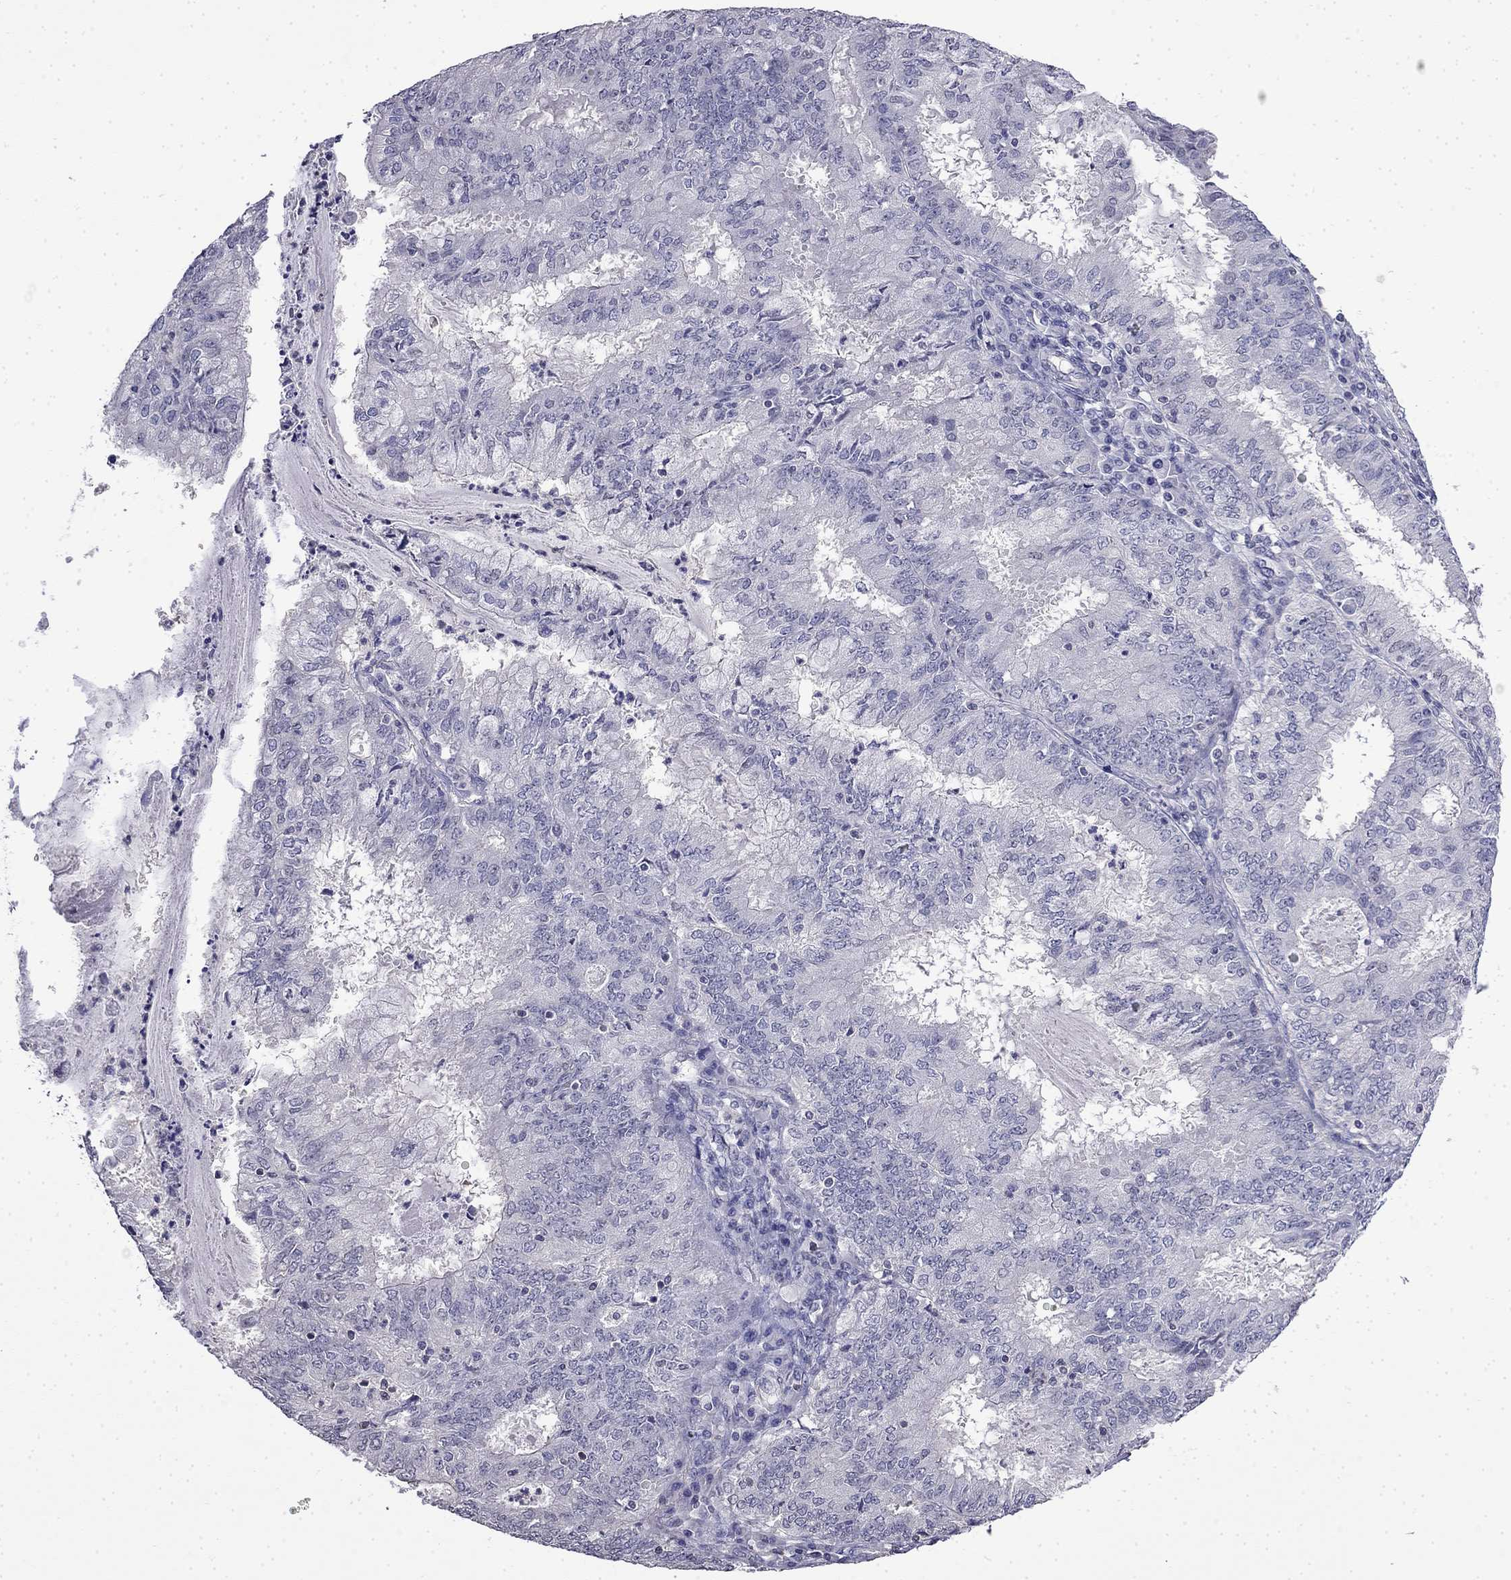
{"staining": {"intensity": "negative", "quantity": "none", "location": "none"}, "tissue": "endometrial cancer", "cell_type": "Tumor cells", "image_type": "cancer", "snomed": [{"axis": "morphology", "description": "Adenocarcinoma, NOS"}, {"axis": "topography", "description": "Endometrium"}], "caption": "The micrograph shows no significant expression in tumor cells of endometrial cancer (adenocarcinoma).", "gene": "GUCA1B", "patient": {"sex": "female", "age": 57}}